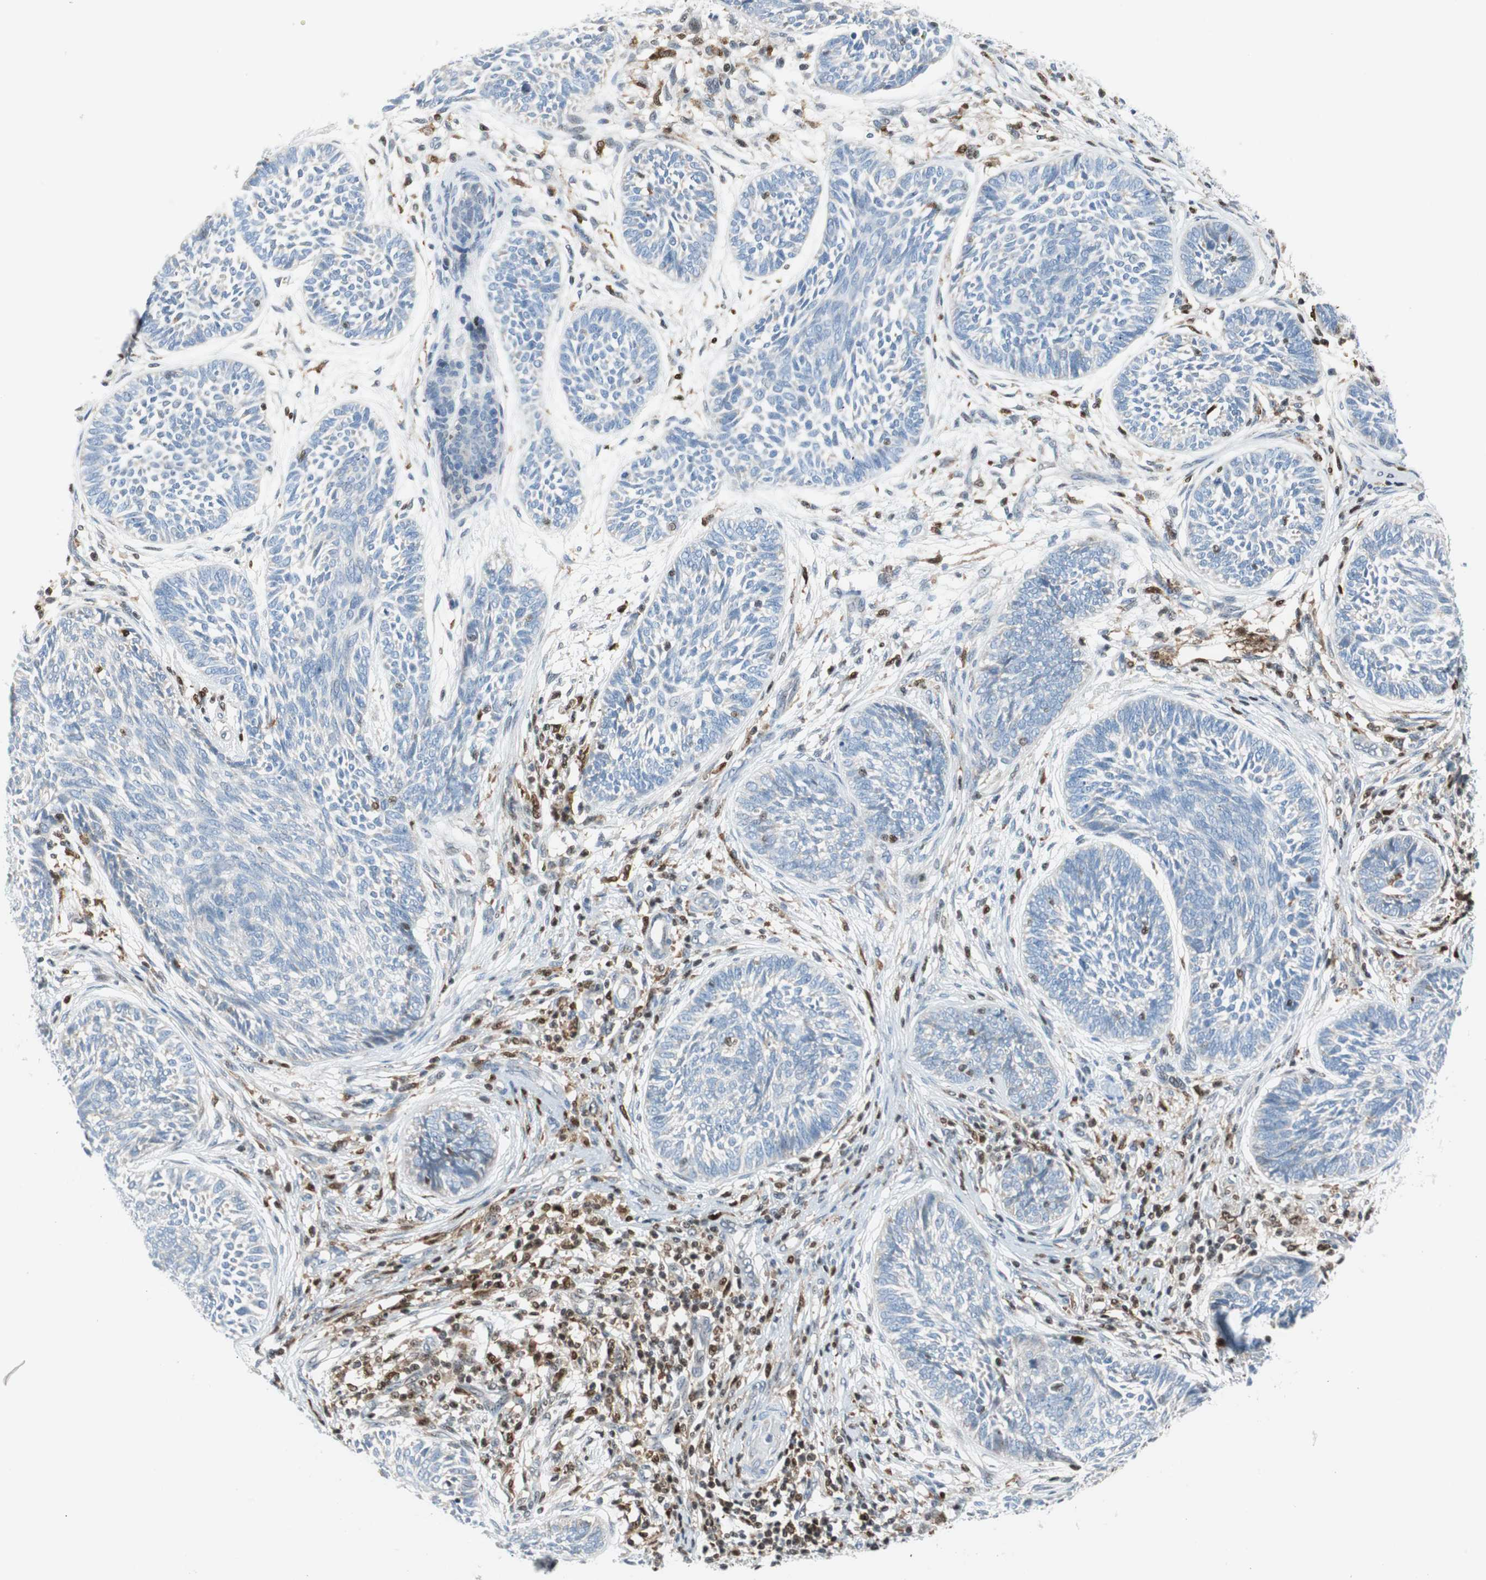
{"staining": {"intensity": "negative", "quantity": "none", "location": "none"}, "tissue": "skin cancer", "cell_type": "Tumor cells", "image_type": "cancer", "snomed": [{"axis": "morphology", "description": "Papilloma, NOS"}, {"axis": "morphology", "description": "Basal cell carcinoma"}, {"axis": "topography", "description": "Skin"}], "caption": "Immunohistochemistry micrograph of neoplastic tissue: human skin papilloma stained with DAB (3,3'-diaminobenzidine) exhibits no significant protein staining in tumor cells. The staining was performed using DAB (3,3'-diaminobenzidine) to visualize the protein expression in brown, while the nuclei were stained in blue with hematoxylin (Magnification: 20x).", "gene": "RGS10", "patient": {"sex": "male", "age": 87}}